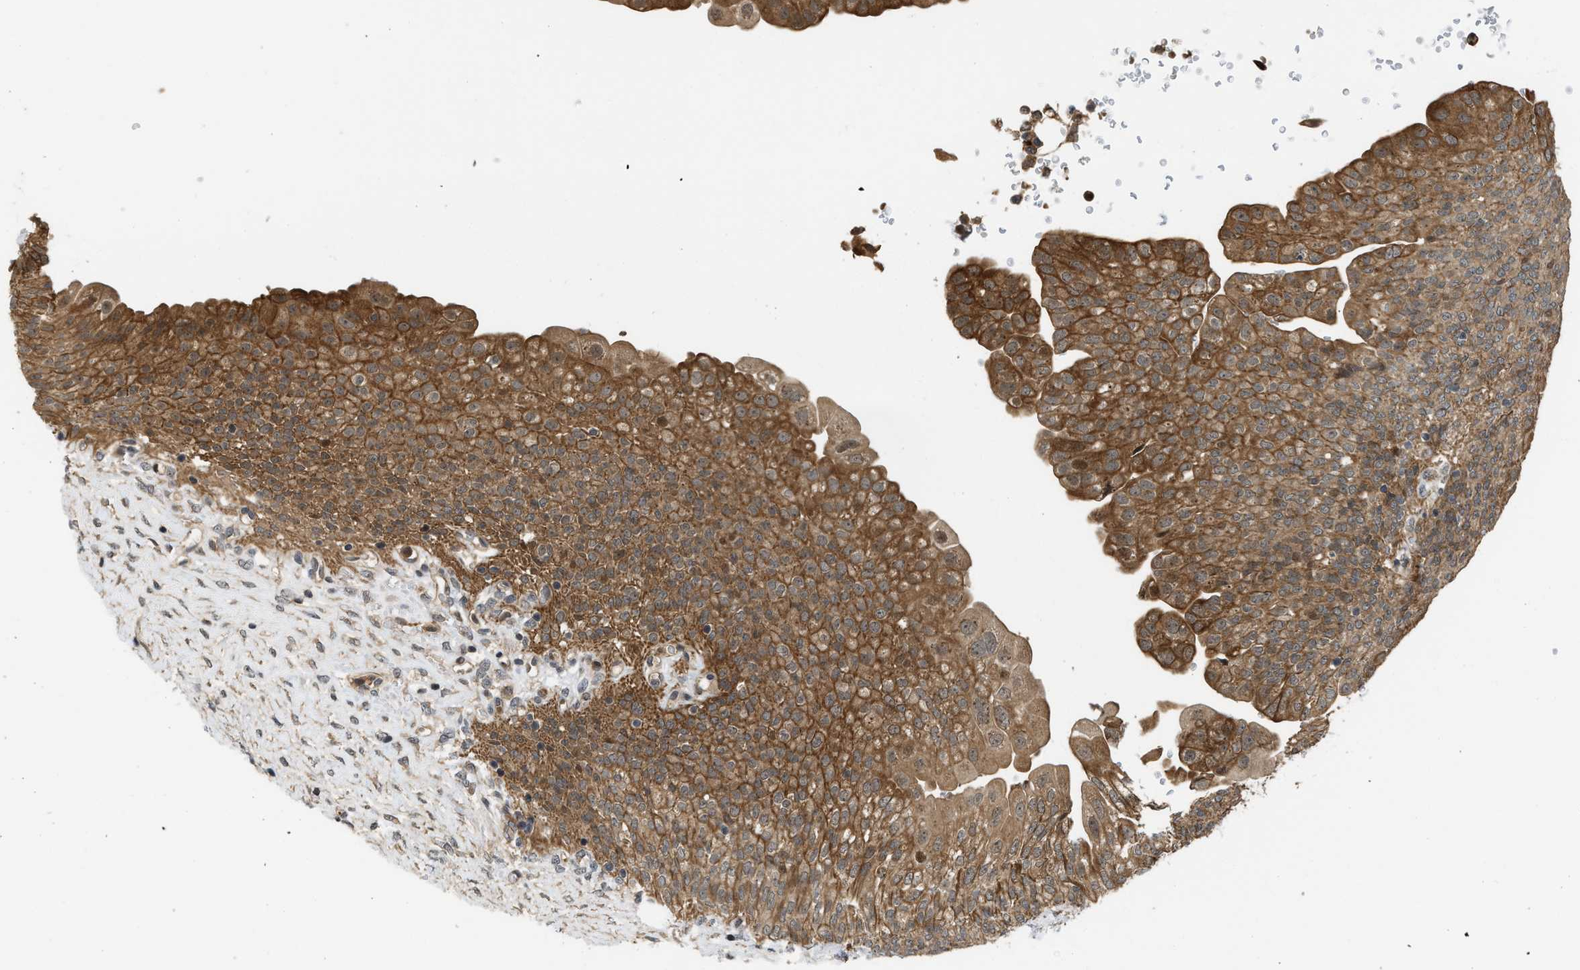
{"staining": {"intensity": "strong", "quantity": ">75%", "location": "cytoplasmic/membranous,nuclear"}, "tissue": "urinary bladder", "cell_type": "Urothelial cells", "image_type": "normal", "snomed": [{"axis": "morphology", "description": "Urothelial carcinoma, High grade"}, {"axis": "topography", "description": "Urinary bladder"}], "caption": "Urothelial cells demonstrate high levels of strong cytoplasmic/membranous,nuclear expression in approximately >75% of cells in unremarkable urinary bladder.", "gene": "DNAJC28", "patient": {"sex": "male", "age": 46}}